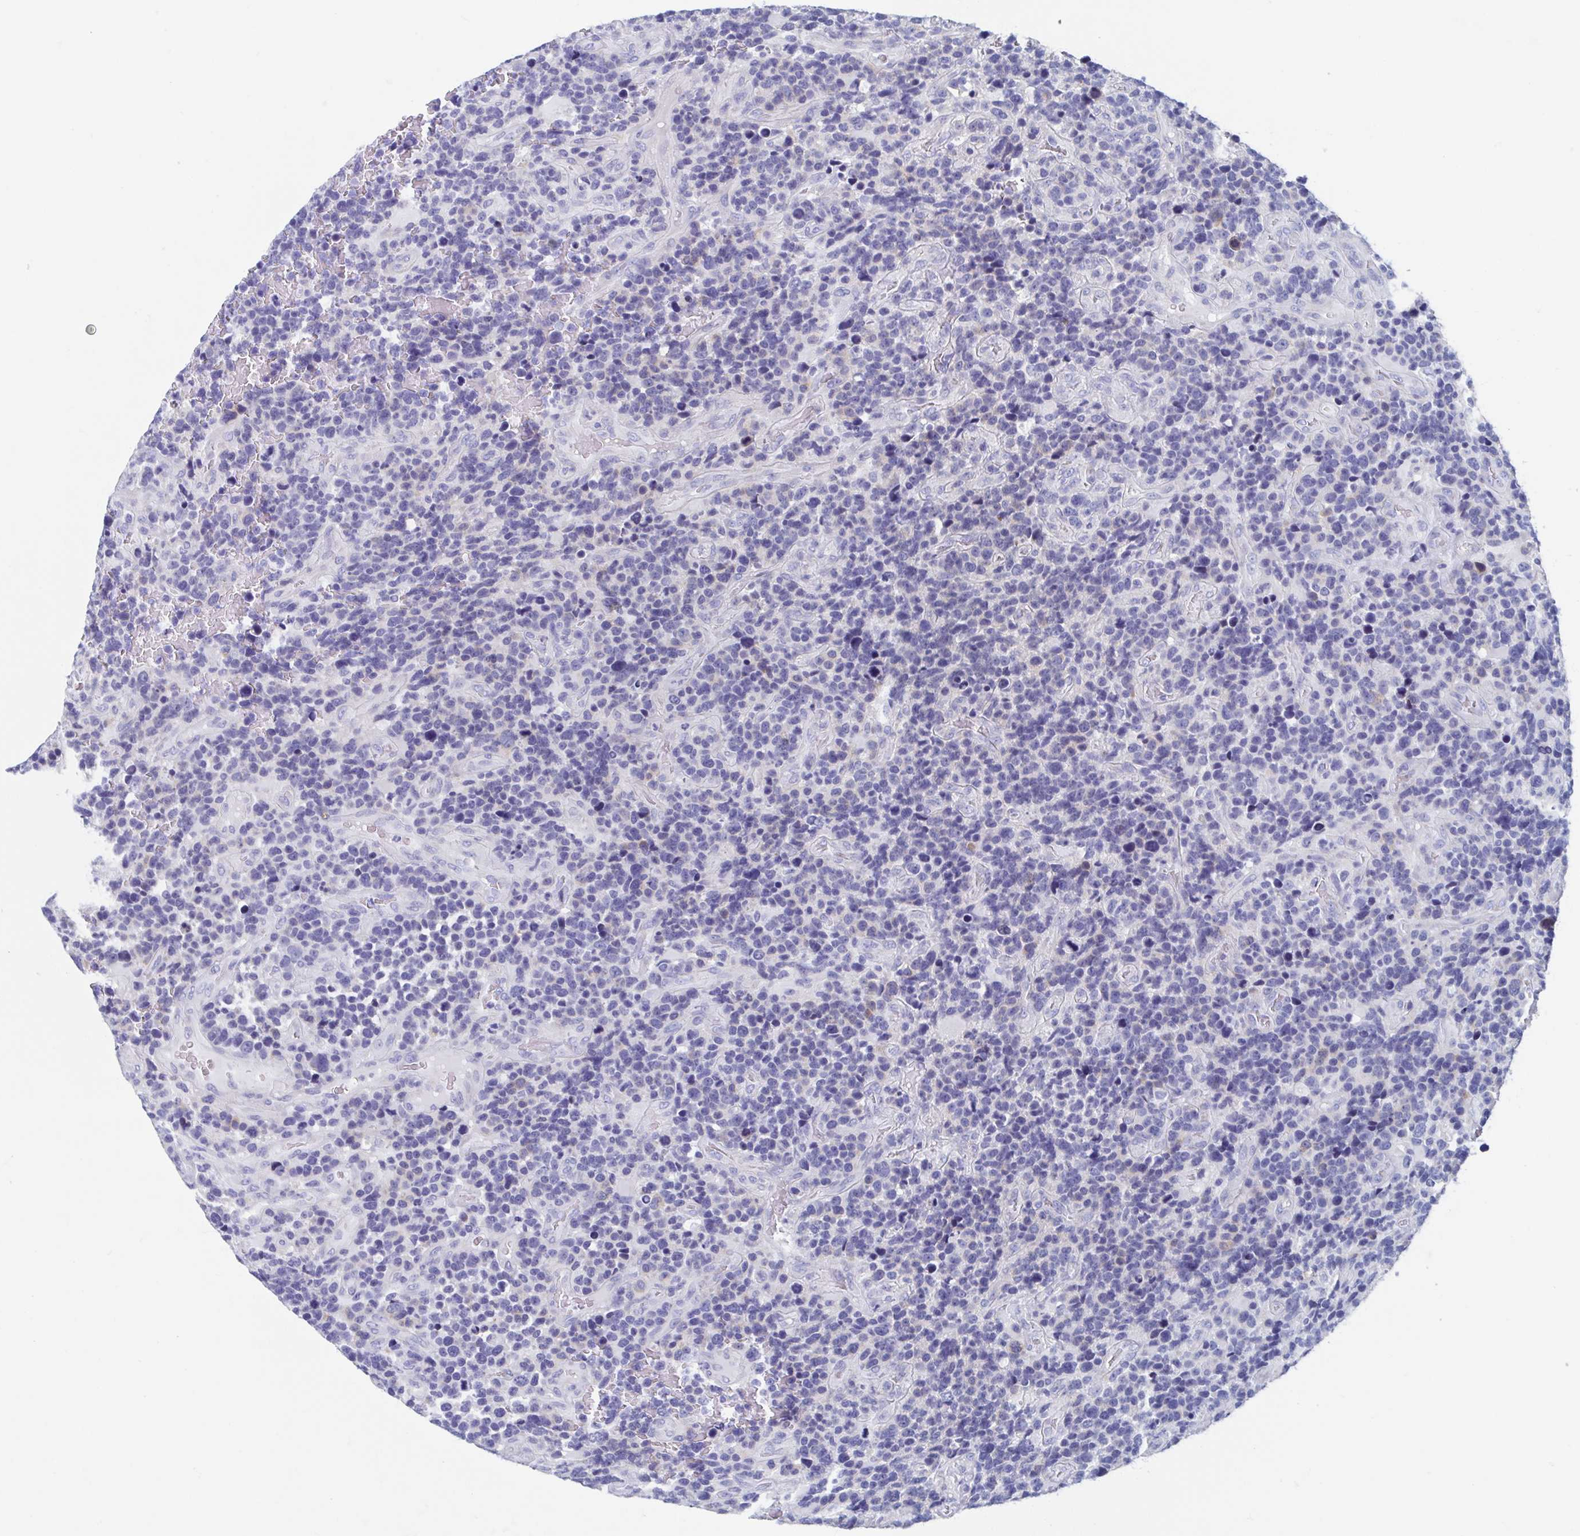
{"staining": {"intensity": "negative", "quantity": "none", "location": "none"}, "tissue": "glioma", "cell_type": "Tumor cells", "image_type": "cancer", "snomed": [{"axis": "morphology", "description": "Glioma, malignant, High grade"}, {"axis": "topography", "description": "Brain"}], "caption": "IHC of malignant glioma (high-grade) displays no positivity in tumor cells.", "gene": "SHCBP1L", "patient": {"sex": "male", "age": 33}}